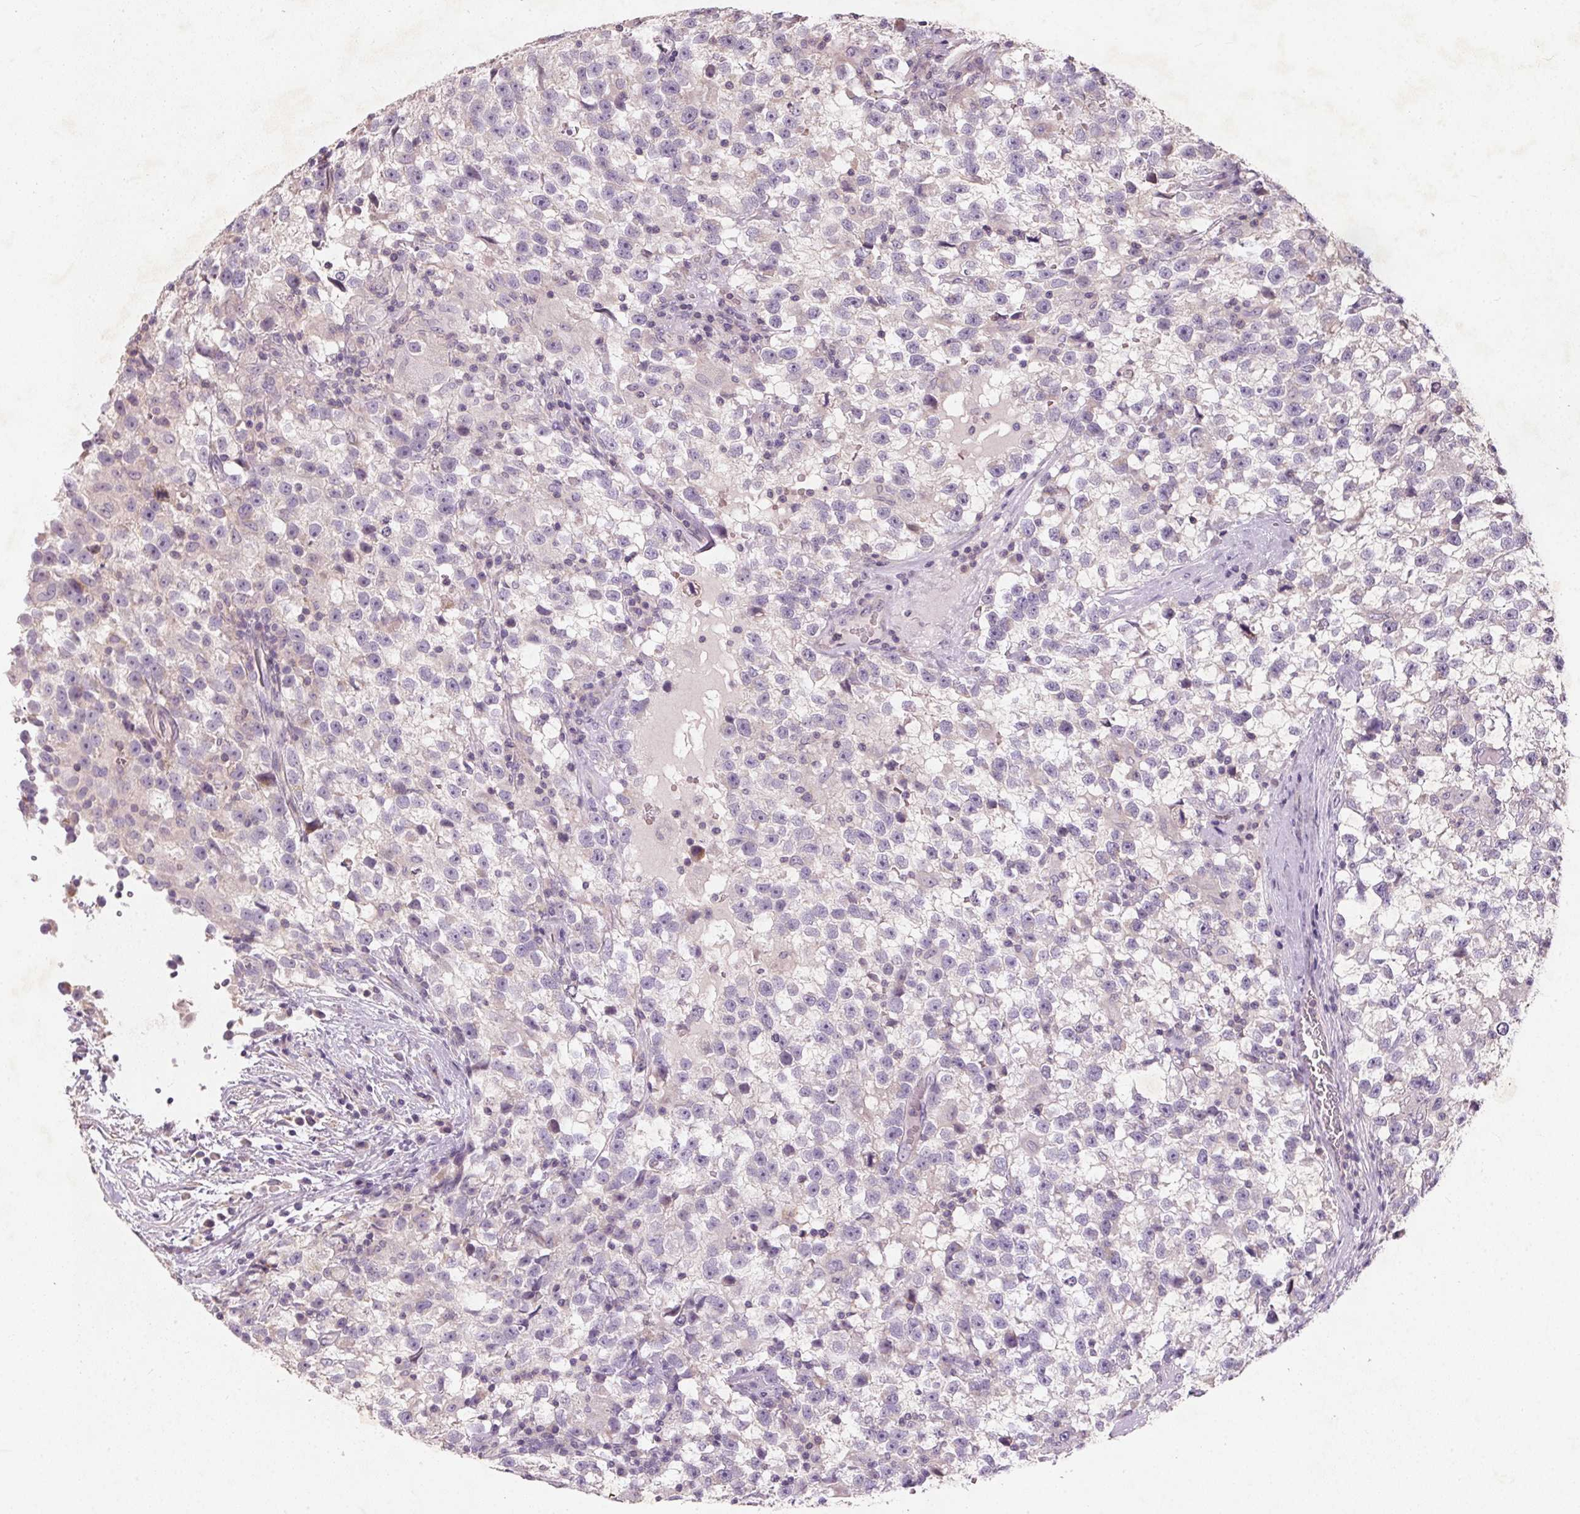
{"staining": {"intensity": "negative", "quantity": "none", "location": "none"}, "tissue": "testis cancer", "cell_type": "Tumor cells", "image_type": "cancer", "snomed": [{"axis": "morphology", "description": "Seminoma, NOS"}, {"axis": "topography", "description": "Testis"}], "caption": "DAB immunohistochemical staining of human testis cancer (seminoma) shows no significant positivity in tumor cells. The staining was performed using DAB (3,3'-diaminobenzidine) to visualize the protein expression in brown, while the nuclei were stained in blue with hematoxylin (Magnification: 20x).", "gene": "KCNK15", "patient": {"sex": "male", "age": 31}}